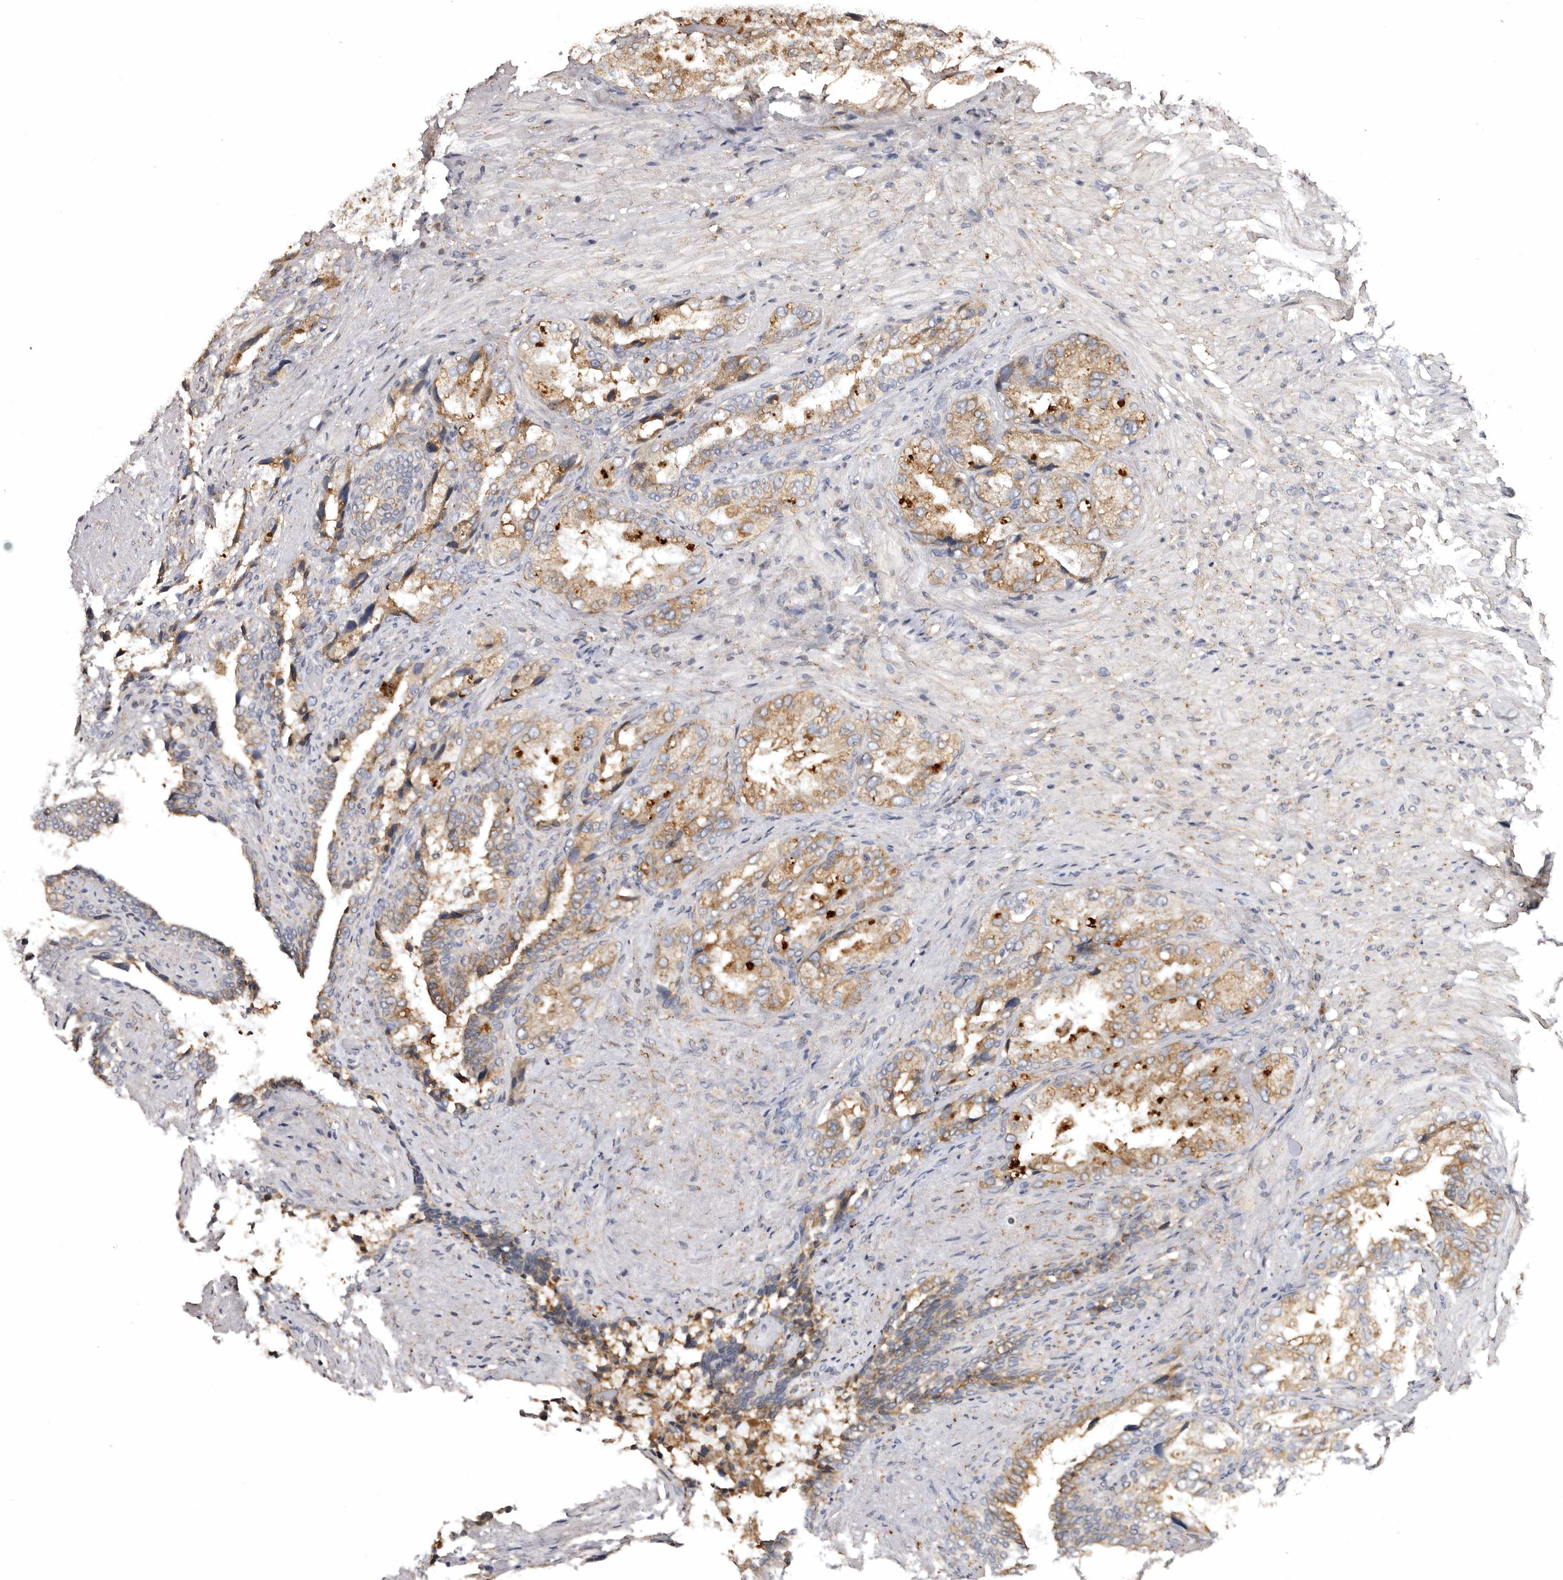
{"staining": {"intensity": "moderate", "quantity": "25%-75%", "location": "cytoplasmic/membranous"}, "tissue": "seminal vesicle", "cell_type": "Glandular cells", "image_type": "normal", "snomed": [{"axis": "morphology", "description": "Normal tissue, NOS"}, {"axis": "topography", "description": "Seminal veicle"}, {"axis": "topography", "description": "Peripheral nerve tissue"}], "caption": "A brown stain shows moderate cytoplasmic/membranous expression of a protein in glandular cells of unremarkable seminal vesicle. (Brightfield microscopy of DAB IHC at high magnification).", "gene": "INKA2", "patient": {"sex": "male", "age": 63}}